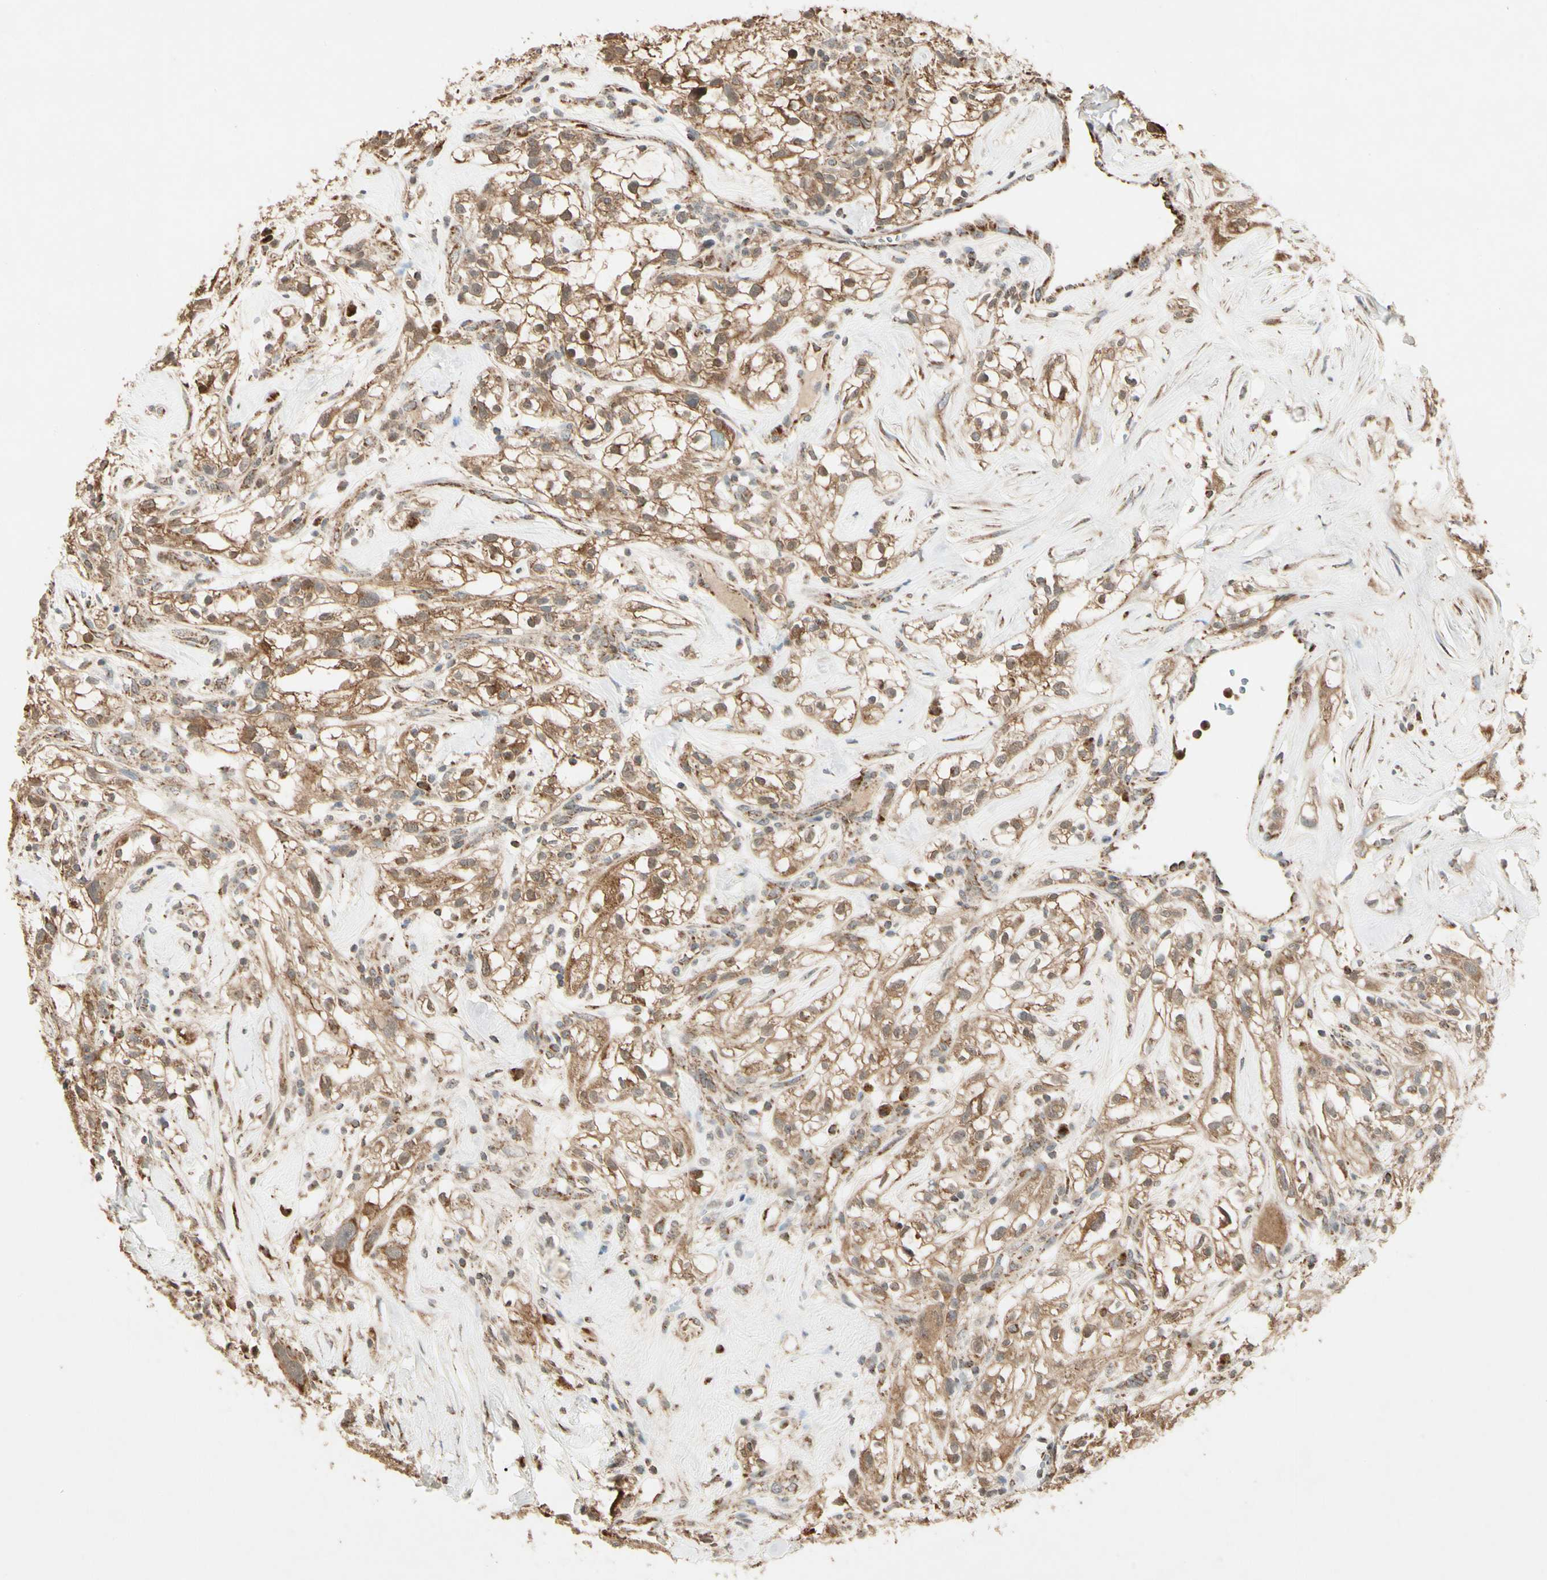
{"staining": {"intensity": "moderate", "quantity": ">75%", "location": "cytoplasmic/membranous"}, "tissue": "renal cancer", "cell_type": "Tumor cells", "image_type": "cancer", "snomed": [{"axis": "morphology", "description": "Adenocarcinoma, NOS"}, {"axis": "topography", "description": "Kidney"}], "caption": "Renal cancer (adenocarcinoma) tissue reveals moderate cytoplasmic/membranous expression in approximately >75% of tumor cells, visualized by immunohistochemistry.", "gene": "PRDX5", "patient": {"sex": "female", "age": 60}}